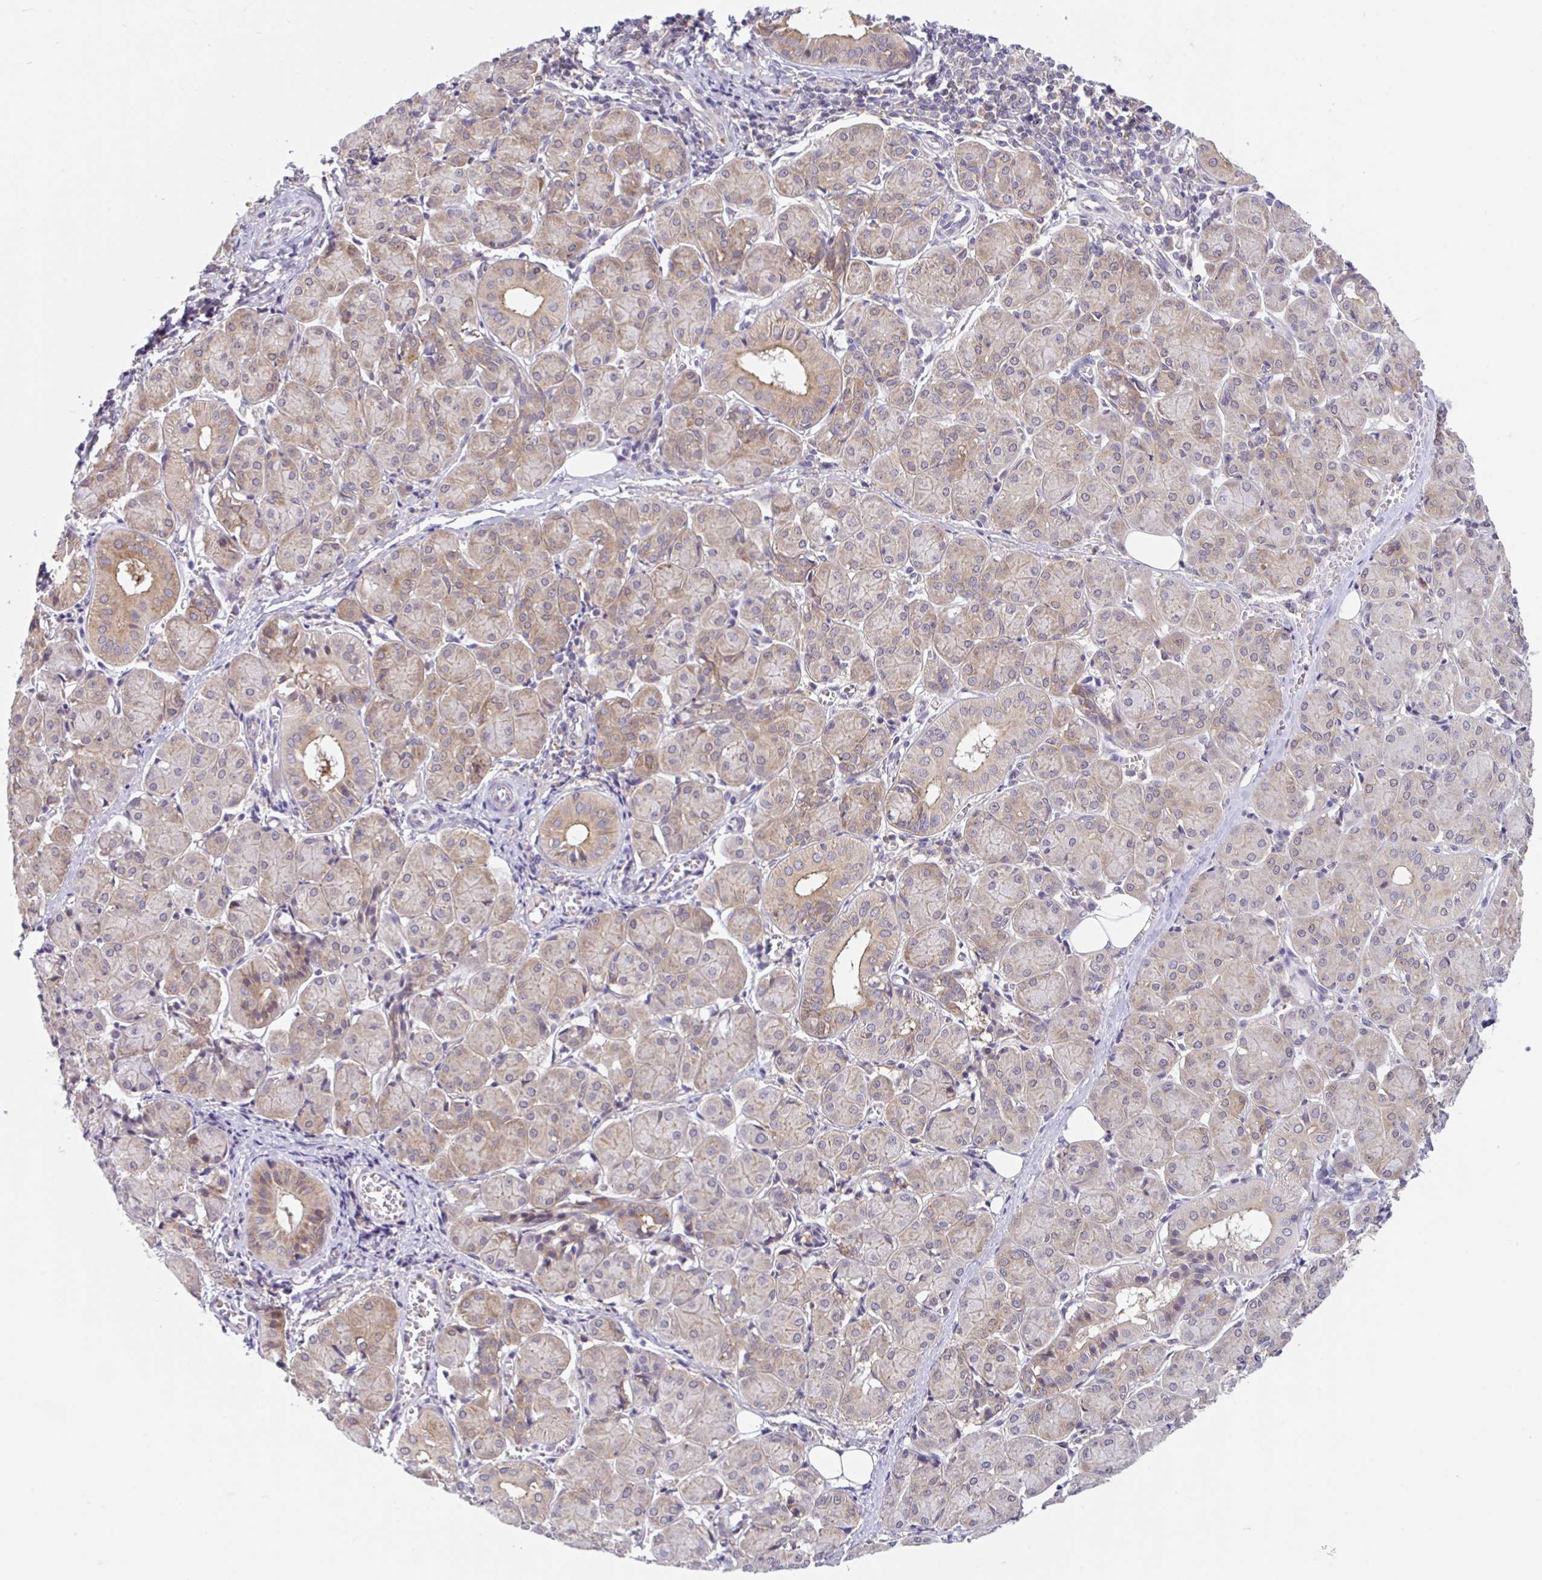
{"staining": {"intensity": "moderate", "quantity": "25%-75%", "location": "cytoplasmic/membranous"}, "tissue": "salivary gland", "cell_type": "Glandular cells", "image_type": "normal", "snomed": [{"axis": "morphology", "description": "Normal tissue, NOS"}, {"axis": "morphology", "description": "Inflammation, NOS"}, {"axis": "topography", "description": "Lymph node"}, {"axis": "topography", "description": "Salivary gland"}], "caption": "High-magnification brightfield microscopy of unremarkable salivary gland stained with DAB (brown) and counterstained with hematoxylin (blue). glandular cells exhibit moderate cytoplasmic/membranous expression is seen in approximately25%-75% of cells.", "gene": "RALBP1", "patient": {"sex": "male", "age": 3}}